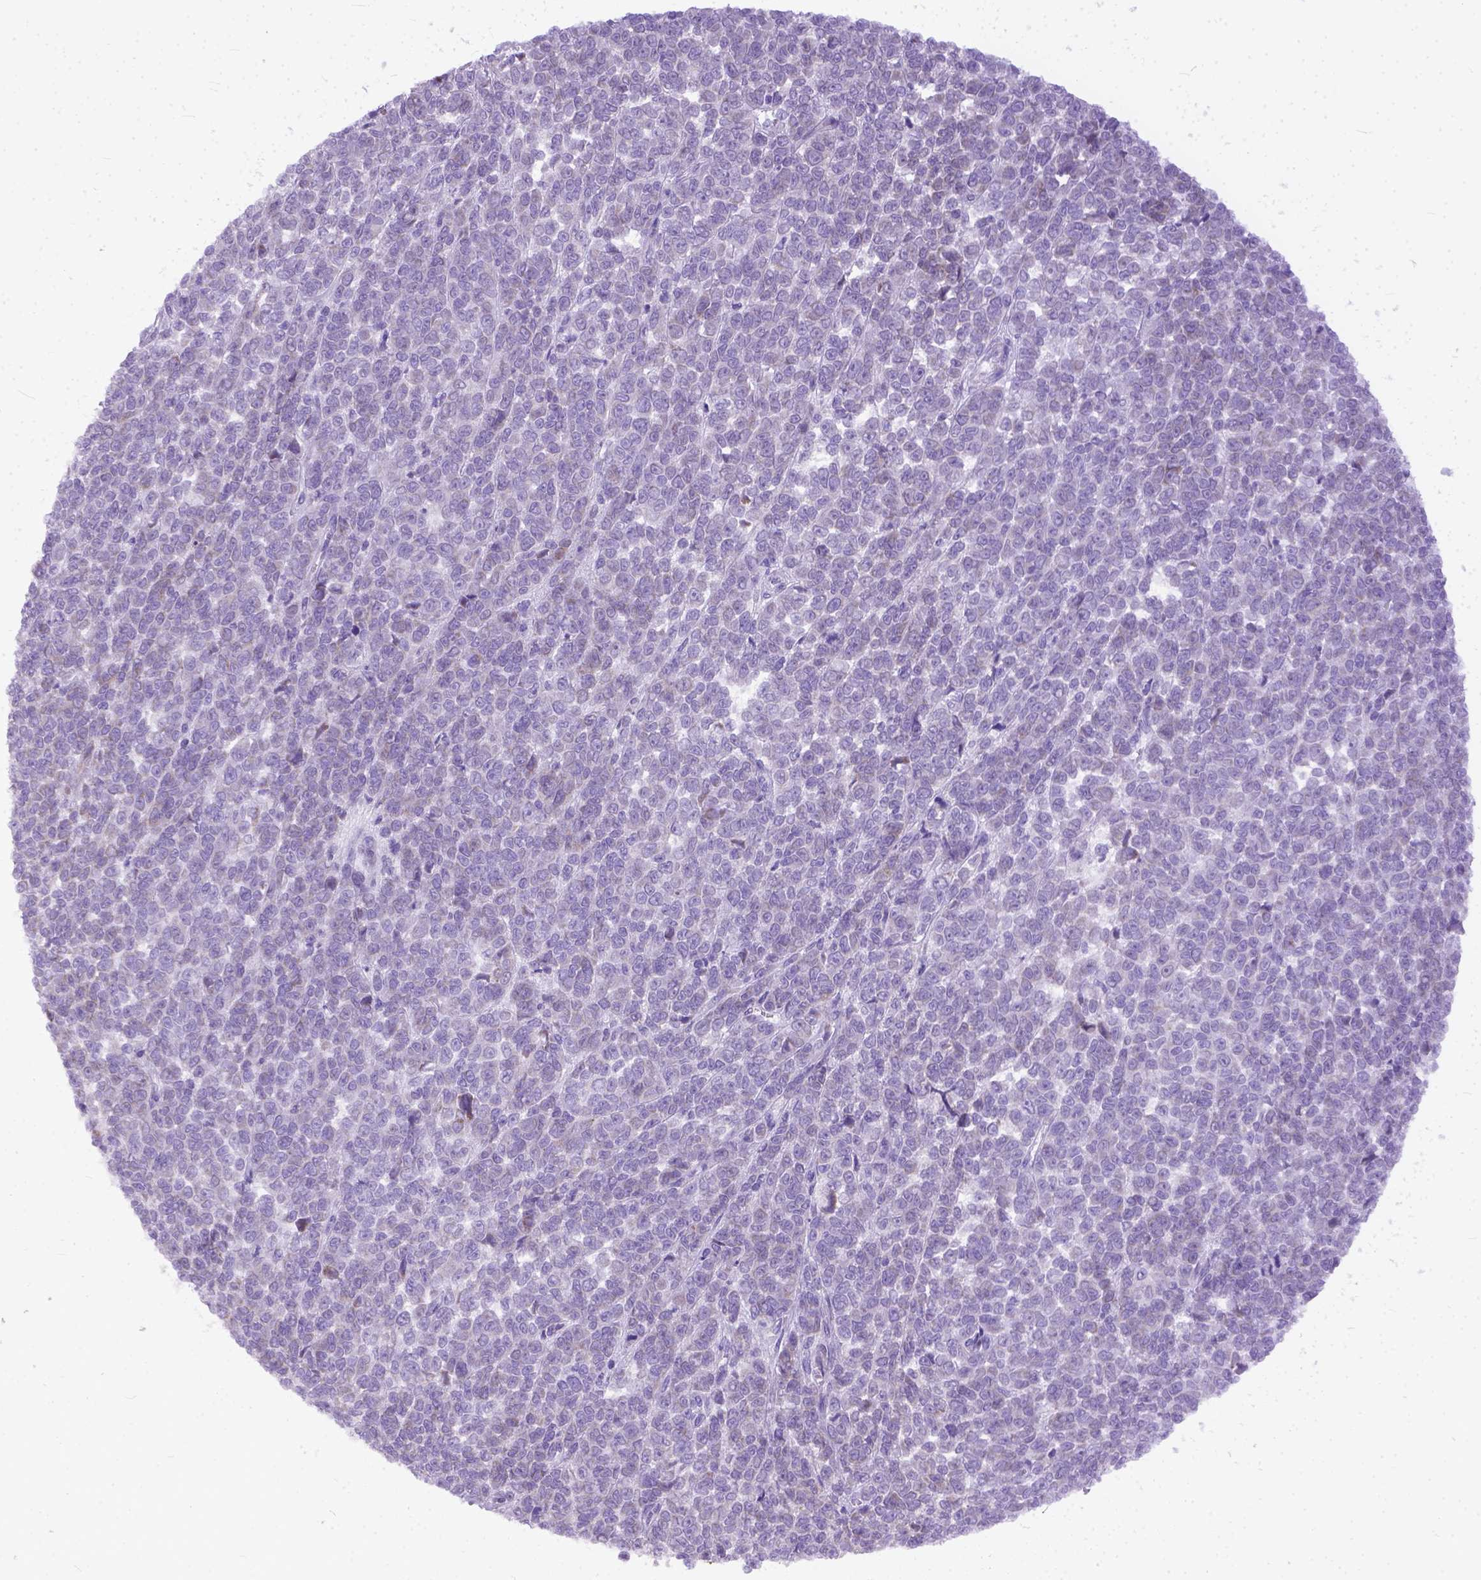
{"staining": {"intensity": "negative", "quantity": "none", "location": "none"}, "tissue": "melanoma", "cell_type": "Tumor cells", "image_type": "cancer", "snomed": [{"axis": "morphology", "description": "Malignant melanoma, NOS"}, {"axis": "topography", "description": "Skin"}], "caption": "DAB (3,3'-diaminobenzidine) immunohistochemical staining of melanoma exhibits no significant expression in tumor cells.", "gene": "PLK5", "patient": {"sex": "female", "age": 95}}